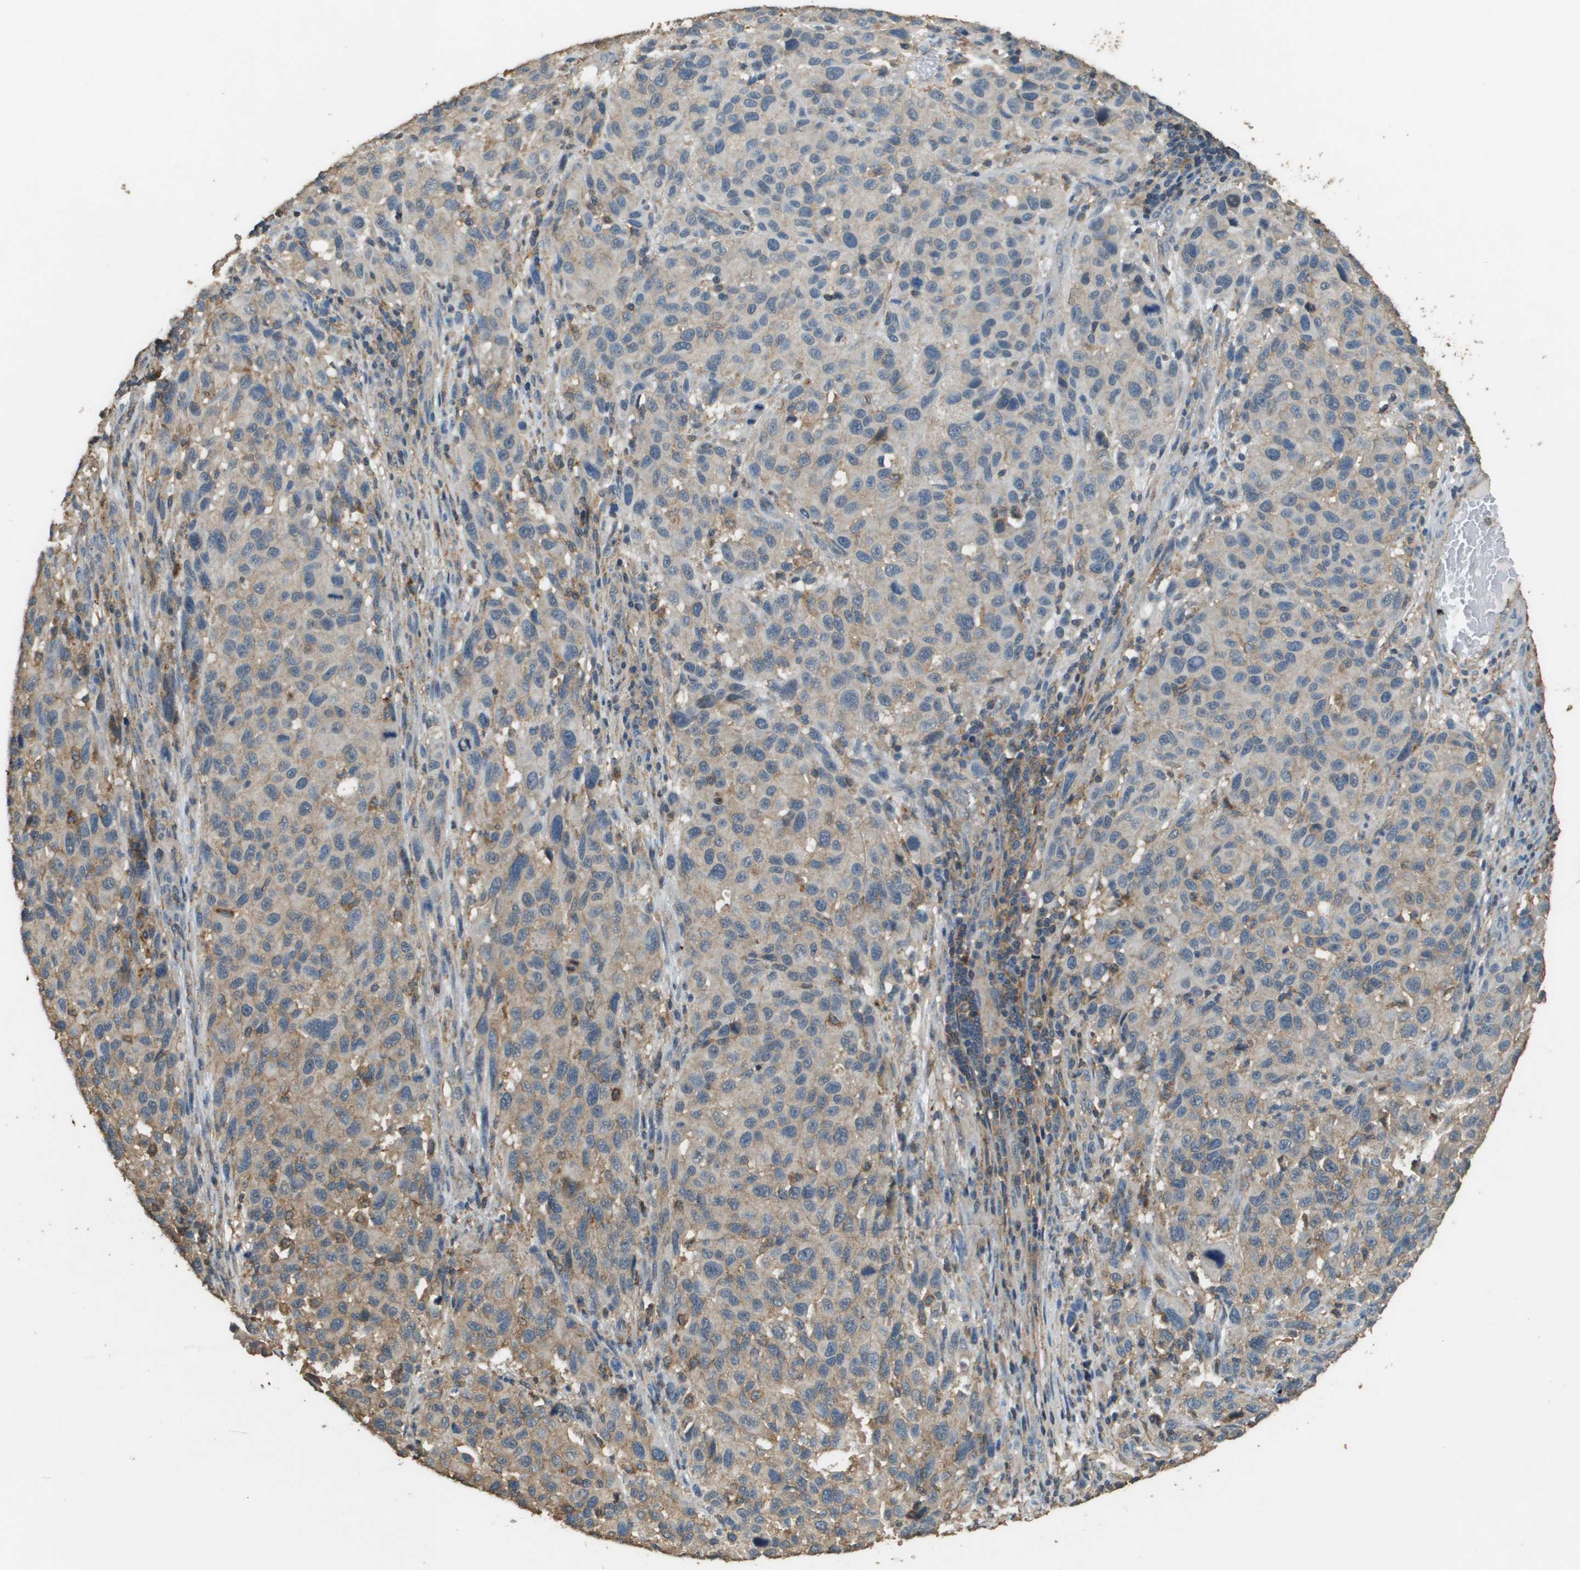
{"staining": {"intensity": "moderate", "quantity": "<25%", "location": "cytoplasmic/membranous"}, "tissue": "melanoma", "cell_type": "Tumor cells", "image_type": "cancer", "snomed": [{"axis": "morphology", "description": "Malignant melanoma, Metastatic site"}, {"axis": "topography", "description": "Lymph node"}], "caption": "Brown immunohistochemical staining in human melanoma demonstrates moderate cytoplasmic/membranous expression in about <25% of tumor cells.", "gene": "MS4A7", "patient": {"sex": "male", "age": 61}}